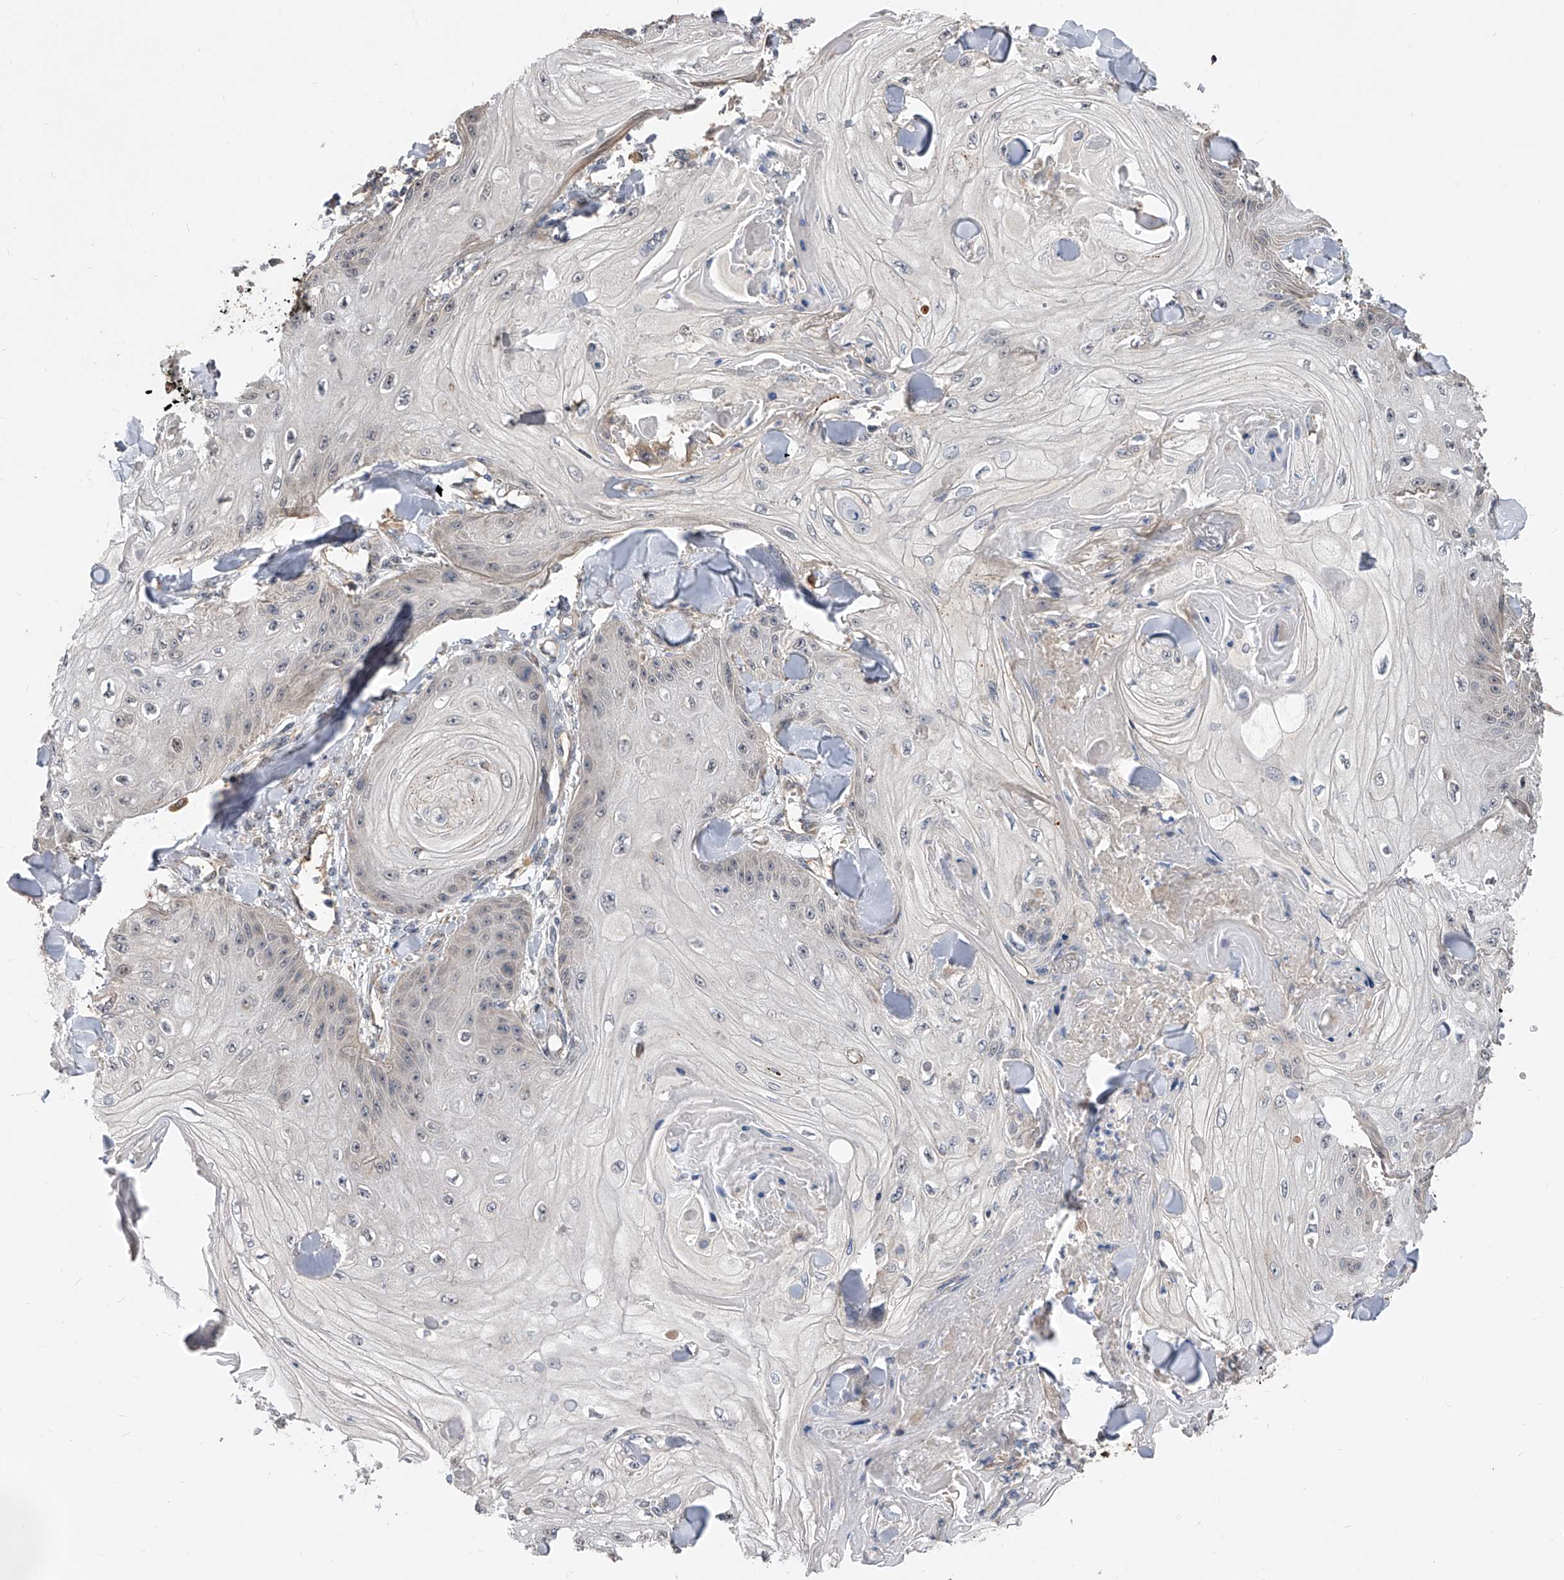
{"staining": {"intensity": "negative", "quantity": "none", "location": "none"}, "tissue": "skin cancer", "cell_type": "Tumor cells", "image_type": "cancer", "snomed": [{"axis": "morphology", "description": "Squamous cell carcinoma, NOS"}, {"axis": "topography", "description": "Skin"}], "caption": "This is a image of immunohistochemistry (IHC) staining of squamous cell carcinoma (skin), which shows no positivity in tumor cells.", "gene": "GMDS", "patient": {"sex": "male", "age": 74}}